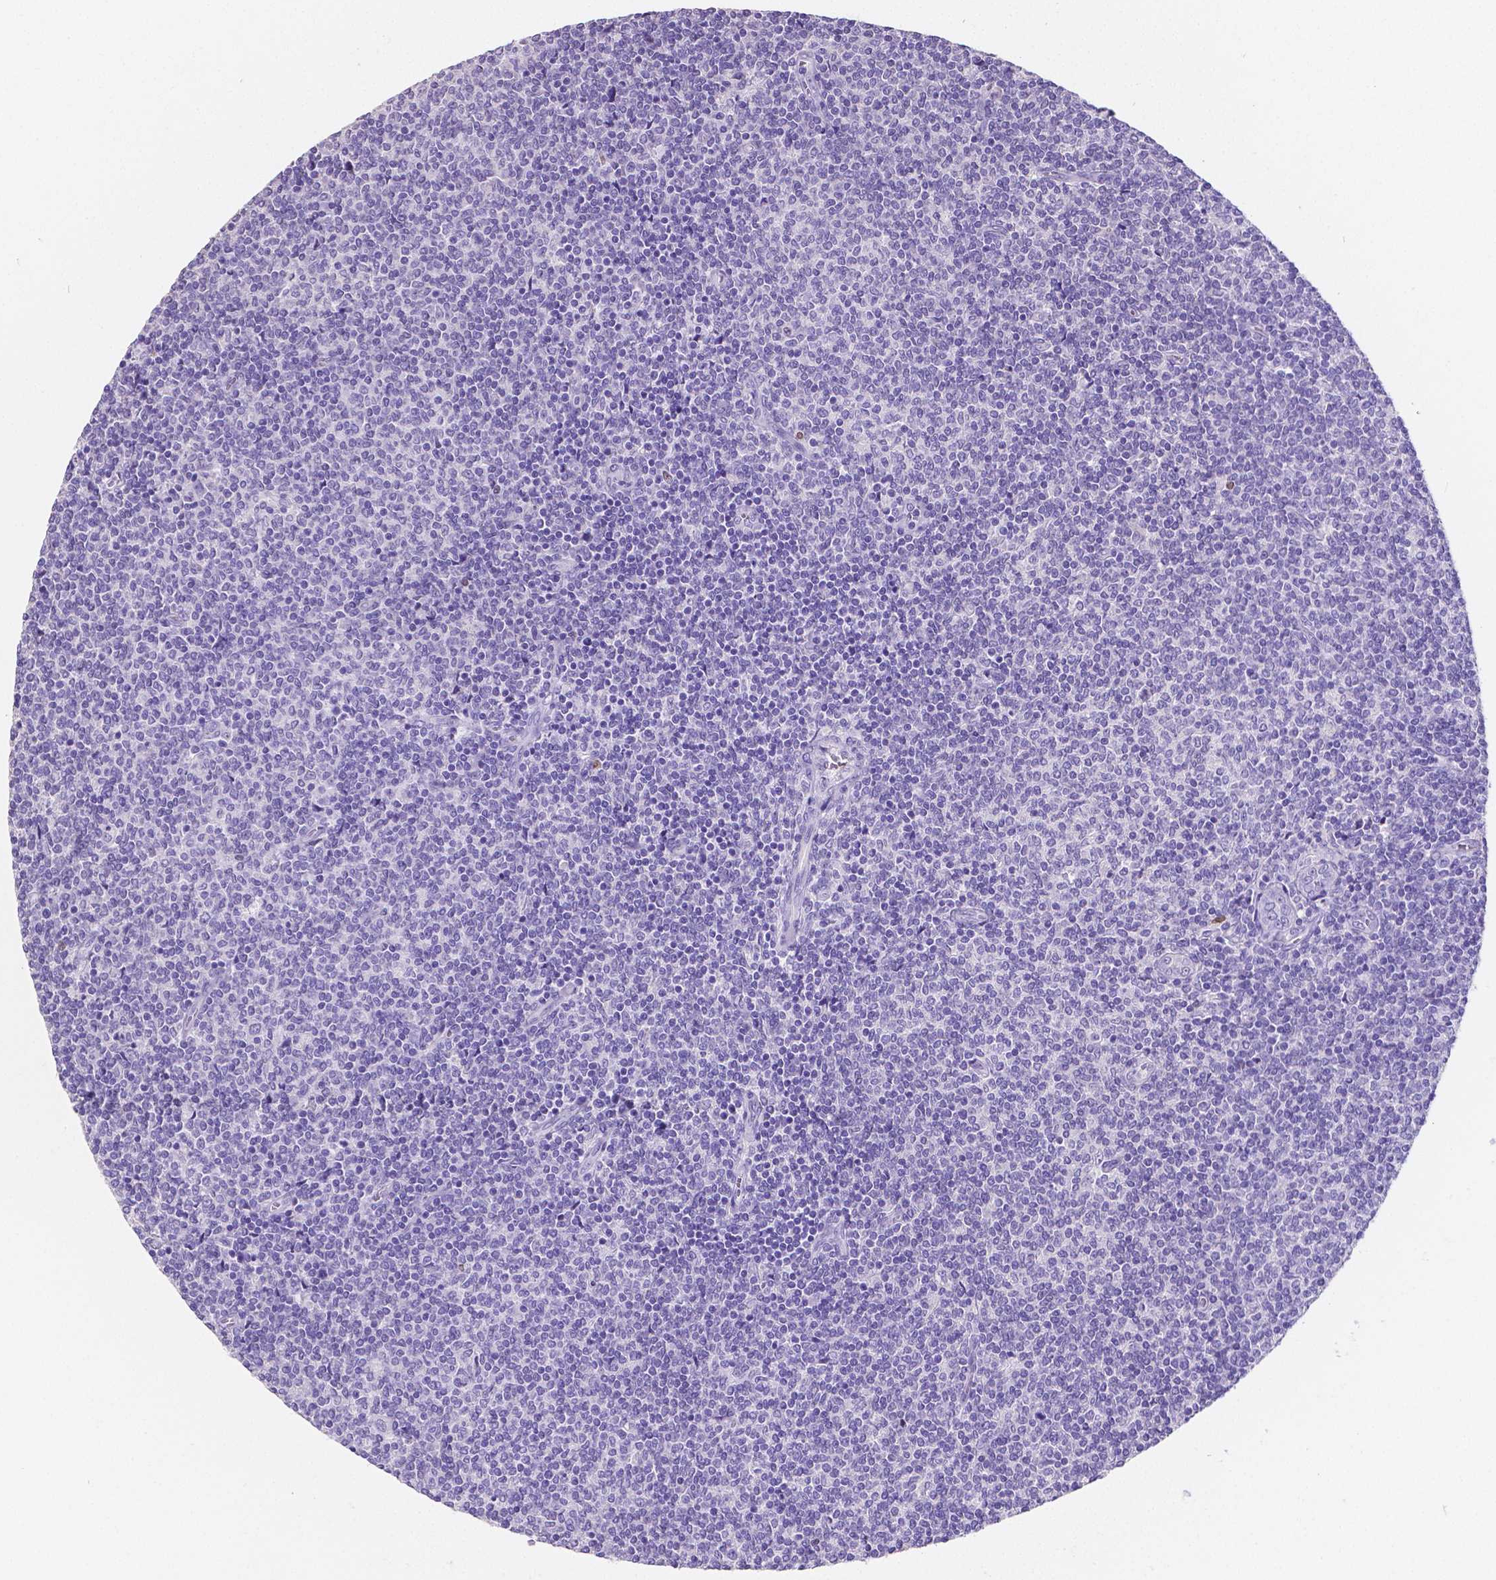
{"staining": {"intensity": "negative", "quantity": "none", "location": "none"}, "tissue": "lymphoma", "cell_type": "Tumor cells", "image_type": "cancer", "snomed": [{"axis": "morphology", "description": "Malignant lymphoma, non-Hodgkin's type, Low grade"}, {"axis": "topography", "description": "Lymph node"}], "caption": "Immunohistochemistry (IHC) micrograph of low-grade malignant lymphoma, non-Hodgkin's type stained for a protein (brown), which shows no positivity in tumor cells.", "gene": "SATB2", "patient": {"sex": "male", "age": 52}}